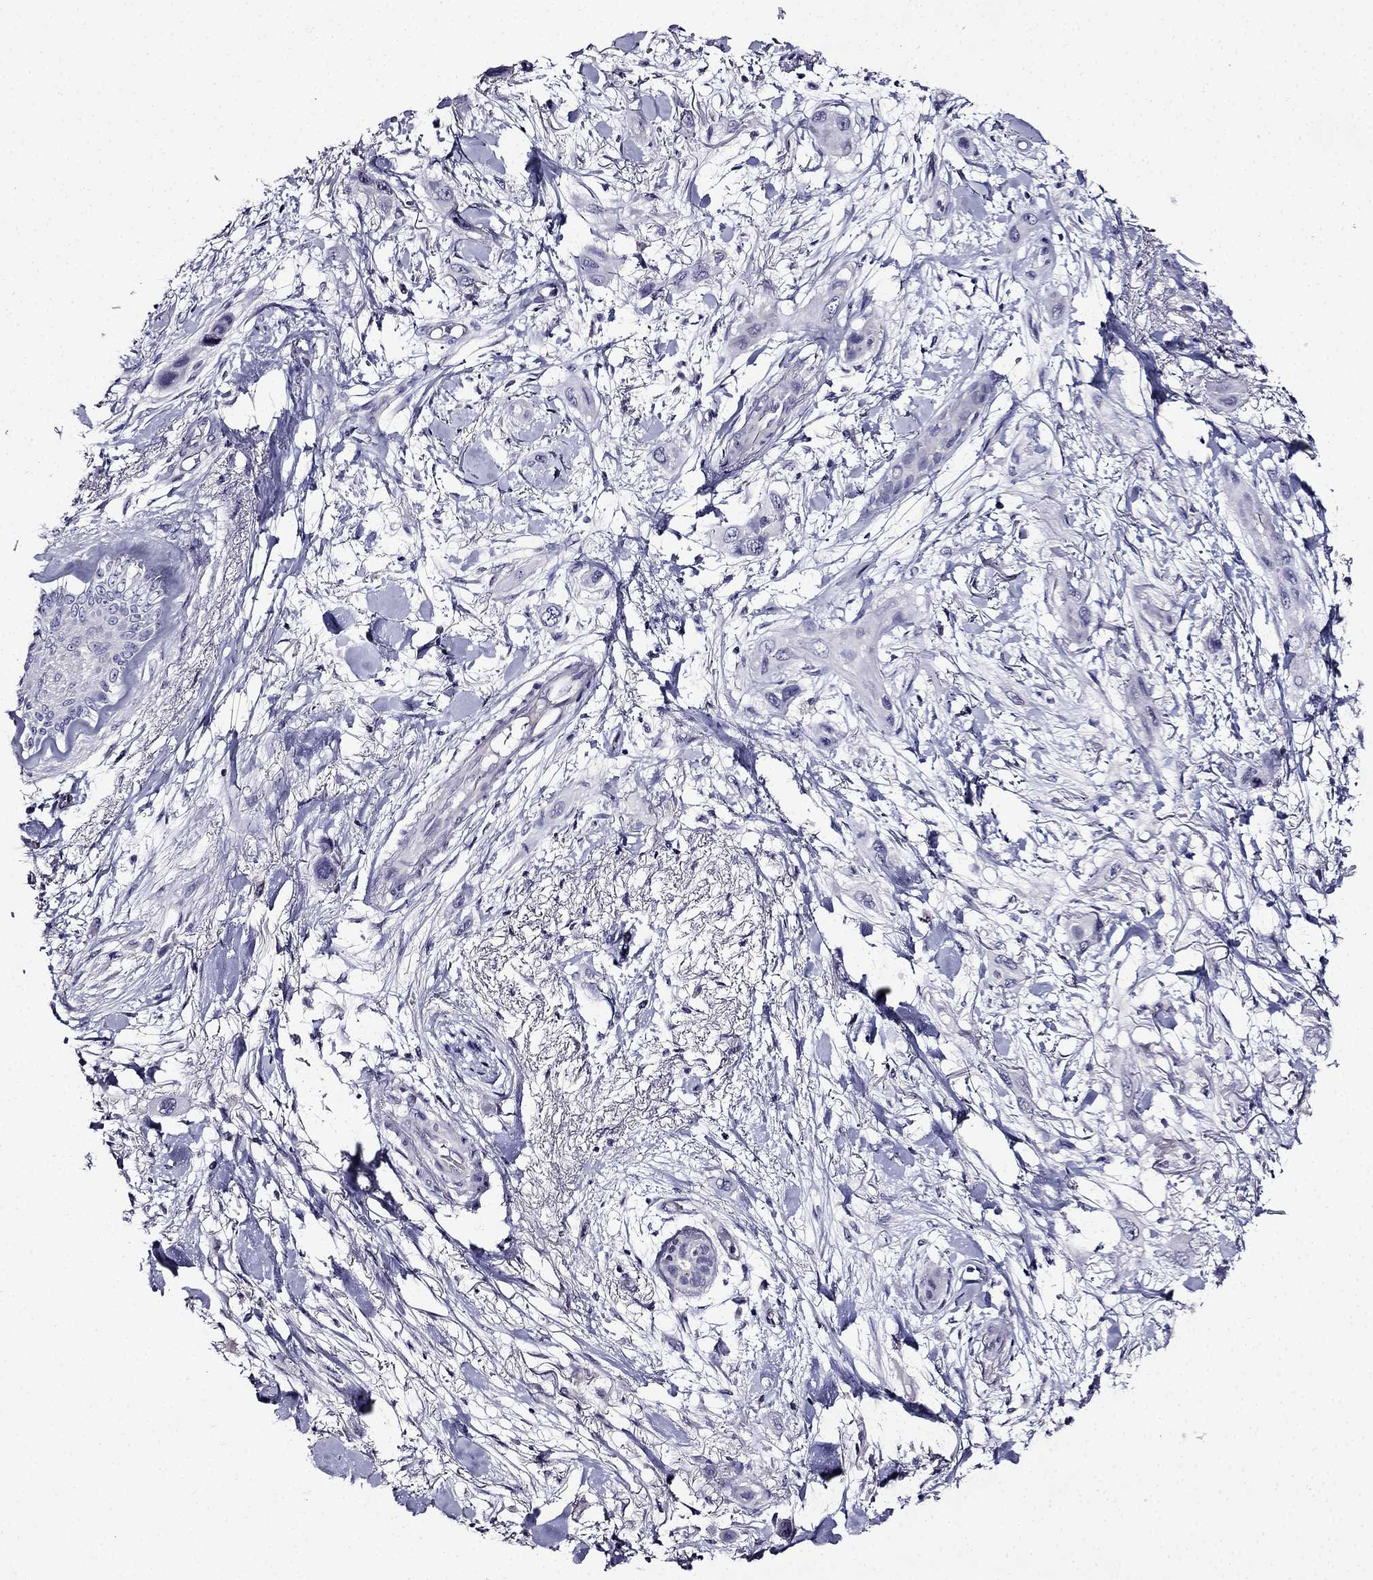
{"staining": {"intensity": "negative", "quantity": "none", "location": "none"}, "tissue": "skin cancer", "cell_type": "Tumor cells", "image_type": "cancer", "snomed": [{"axis": "morphology", "description": "Squamous cell carcinoma, NOS"}, {"axis": "topography", "description": "Skin"}], "caption": "Photomicrograph shows no significant protein positivity in tumor cells of skin cancer.", "gene": "TMEM266", "patient": {"sex": "male", "age": 79}}